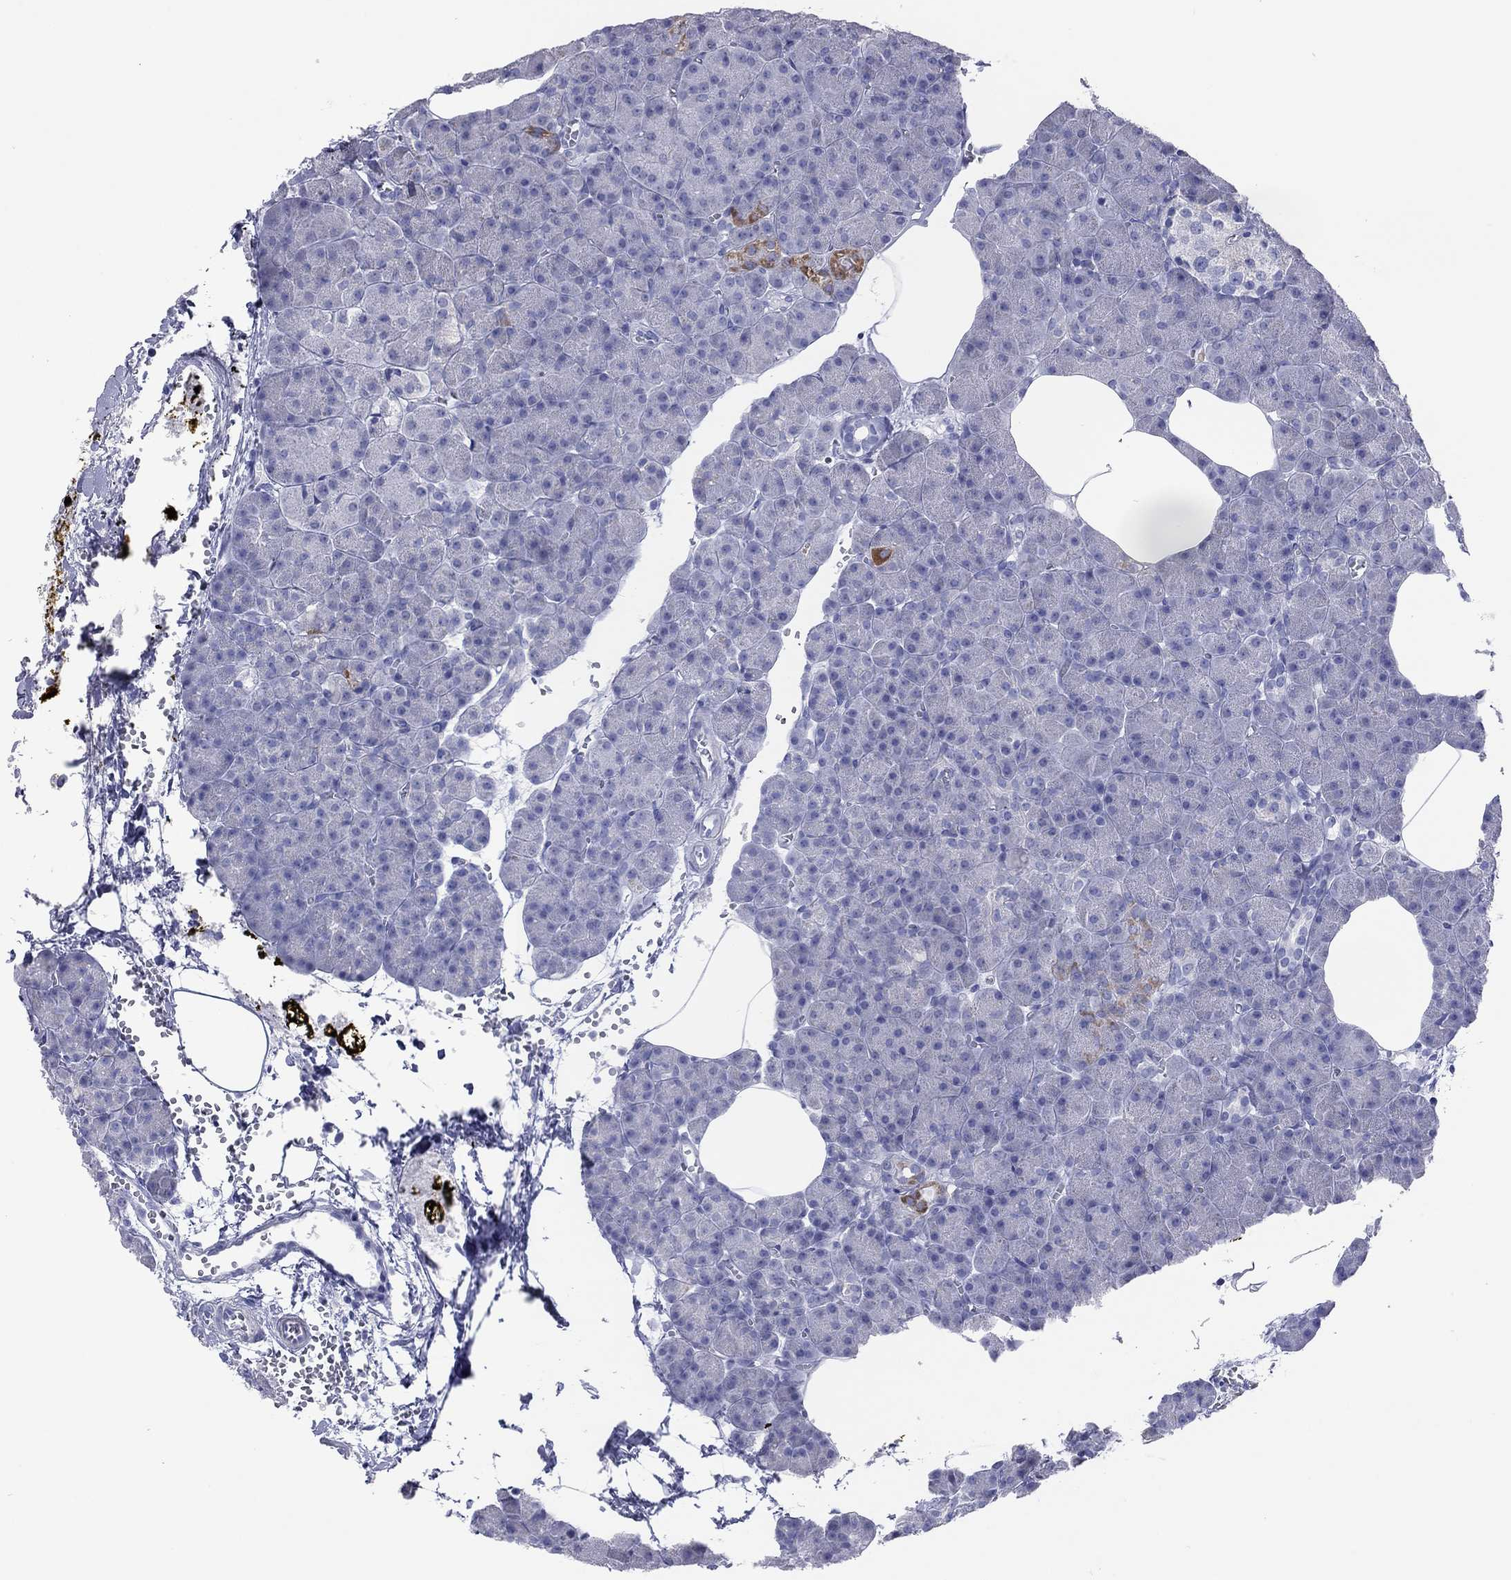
{"staining": {"intensity": "strong", "quantity": "<25%", "location": "cytoplasmic/membranous"}, "tissue": "pancreas", "cell_type": "Exocrine glandular cells", "image_type": "normal", "snomed": [{"axis": "morphology", "description": "Normal tissue, NOS"}, {"axis": "topography", "description": "Pancreas"}], "caption": "DAB immunohistochemical staining of unremarkable human pancreas demonstrates strong cytoplasmic/membranous protein staining in approximately <25% of exocrine glandular cells. Nuclei are stained in blue.", "gene": "VSIG10", "patient": {"sex": "female", "age": 45}}